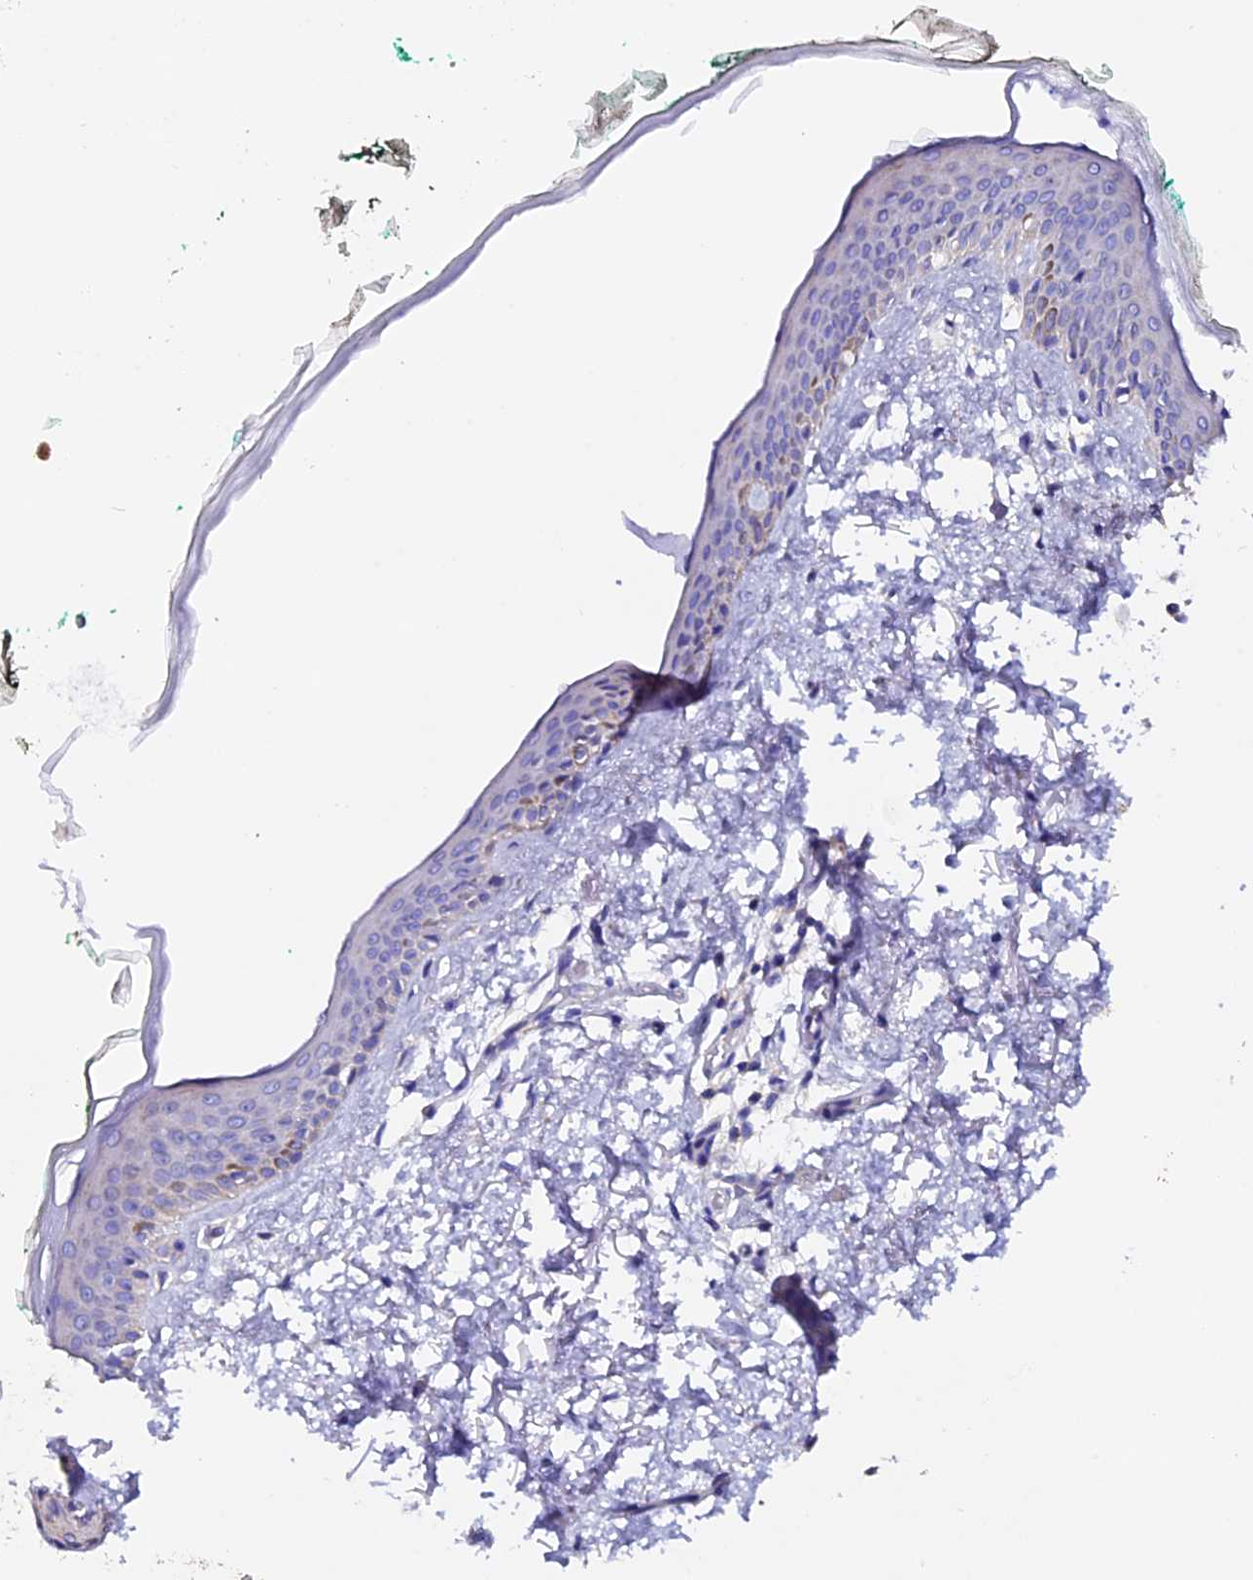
{"staining": {"intensity": "negative", "quantity": "none", "location": "none"}, "tissue": "skin", "cell_type": "Fibroblasts", "image_type": "normal", "snomed": [{"axis": "morphology", "description": "Normal tissue, NOS"}, {"axis": "topography", "description": "Skin"}], "caption": "The micrograph shows no staining of fibroblasts in benign skin.", "gene": "FBXW9", "patient": {"sex": "male", "age": 62}}